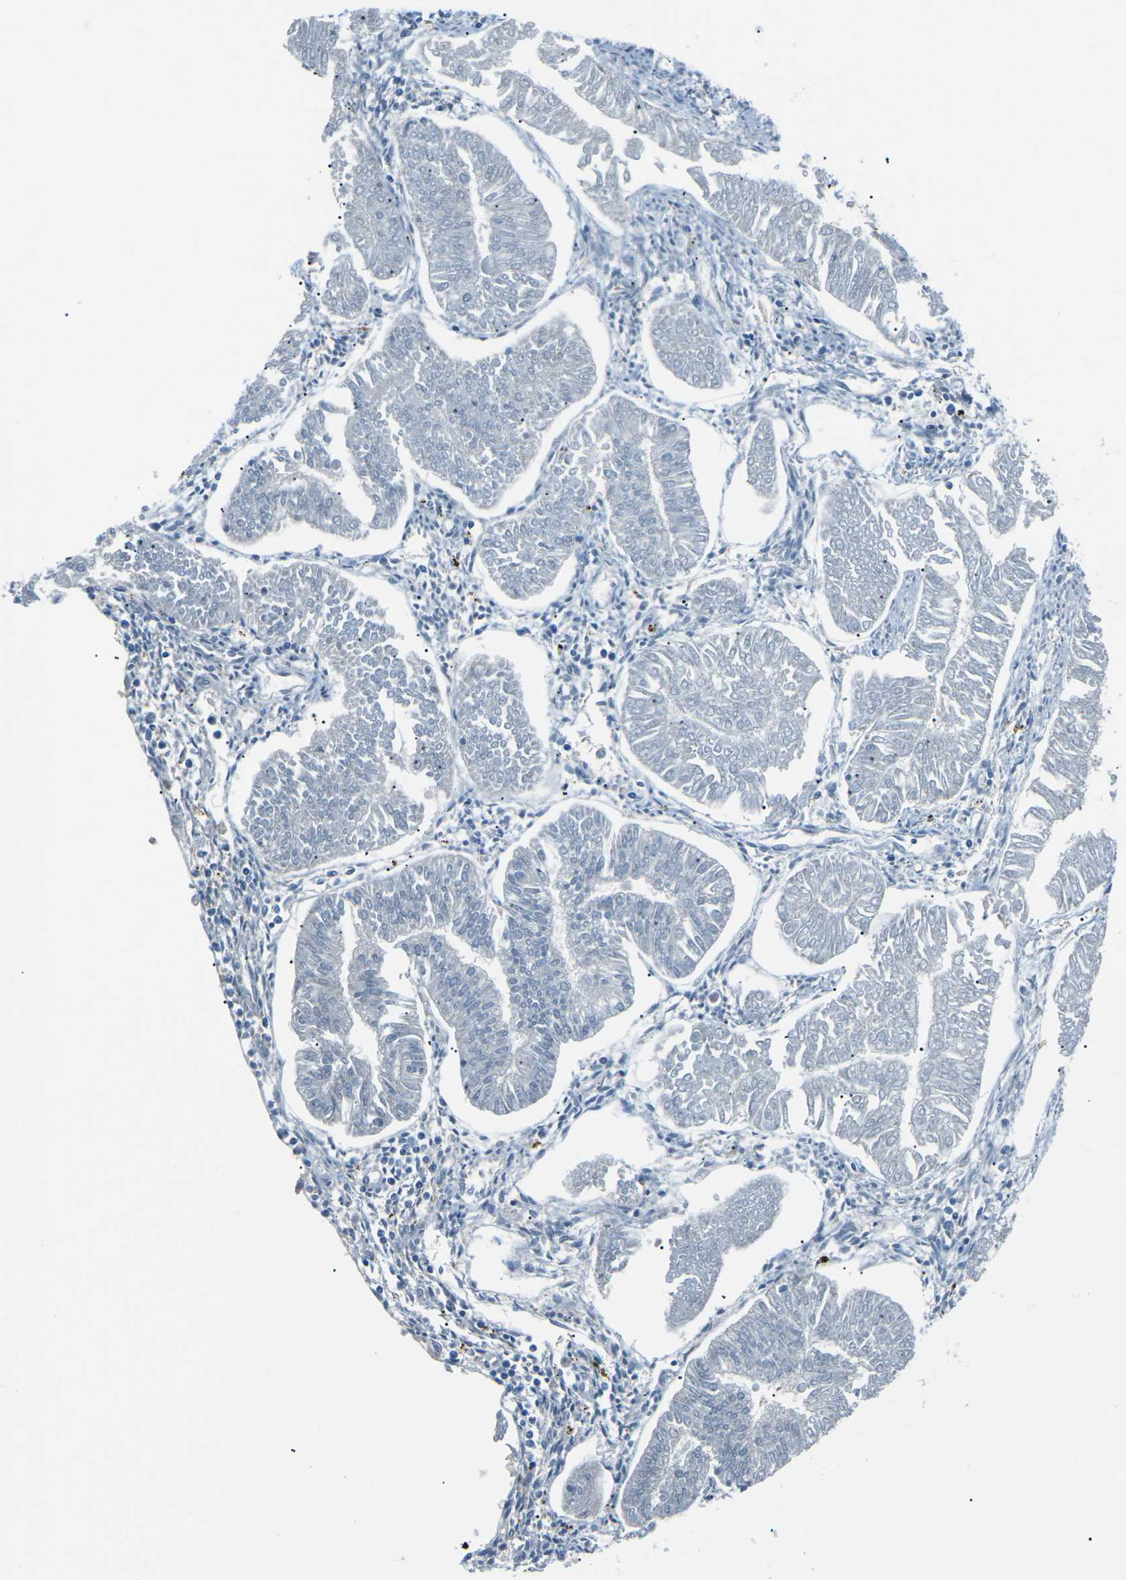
{"staining": {"intensity": "negative", "quantity": "none", "location": "none"}, "tissue": "endometrial cancer", "cell_type": "Tumor cells", "image_type": "cancer", "snomed": [{"axis": "morphology", "description": "Adenocarcinoma, NOS"}, {"axis": "topography", "description": "Endometrium"}], "caption": "Tumor cells are negative for brown protein staining in endometrial cancer. (IHC, brightfield microscopy, high magnification).", "gene": "PRKCA", "patient": {"sex": "female", "age": 53}}